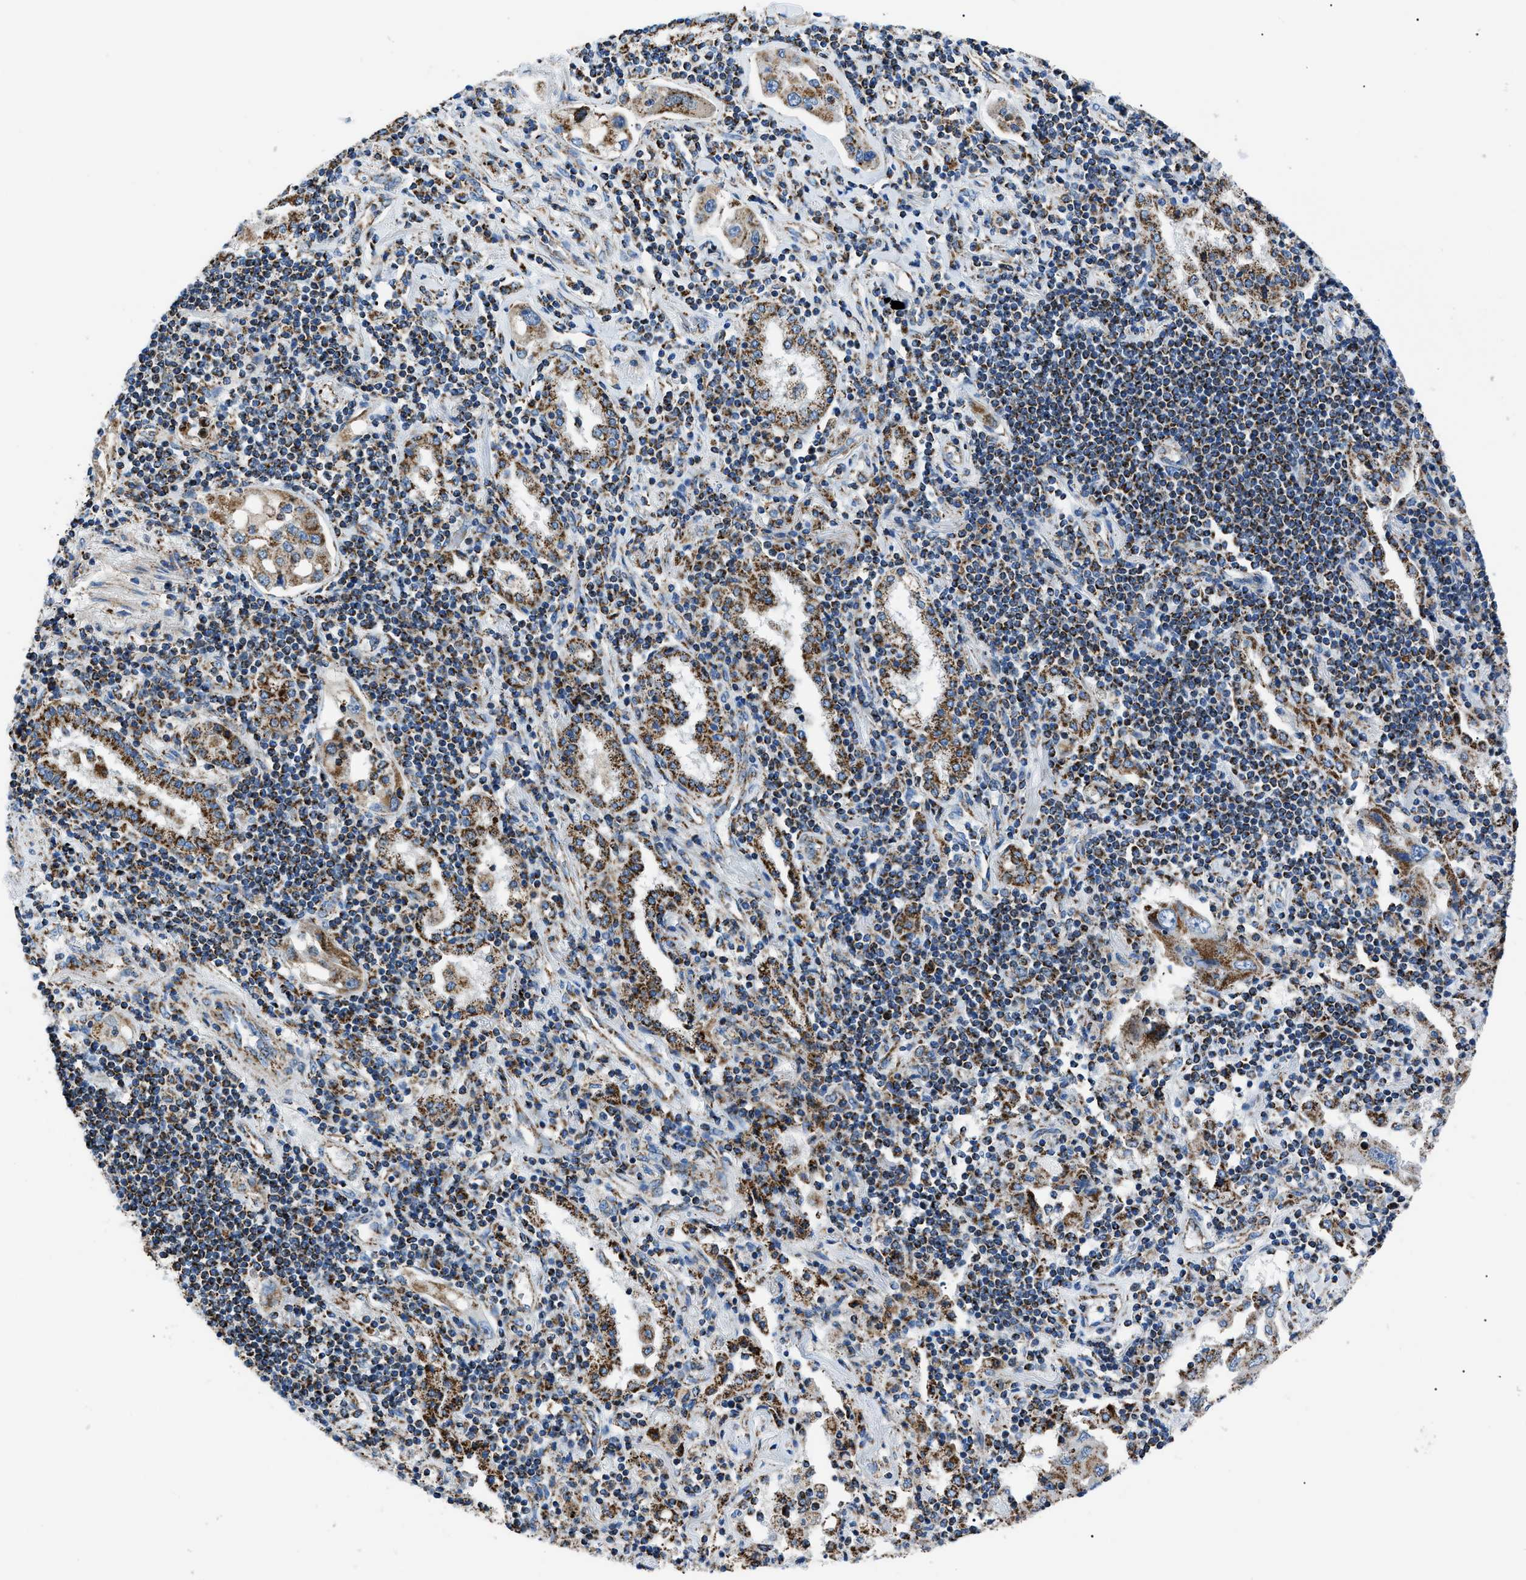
{"staining": {"intensity": "moderate", "quantity": ">75%", "location": "cytoplasmic/membranous"}, "tissue": "lung cancer", "cell_type": "Tumor cells", "image_type": "cancer", "snomed": [{"axis": "morphology", "description": "Adenocarcinoma, NOS"}, {"axis": "topography", "description": "Lung"}], "caption": "DAB (3,3'-diaminobenzidine) immunohistochemical staining of lung cancer (adenocarcinoma) demonstrates moderate cytoplasmic/membranous protein staining in about >75% of tumor cells.", "gene": "PHB2", "patient": {"sex": "female", "age": 65}}